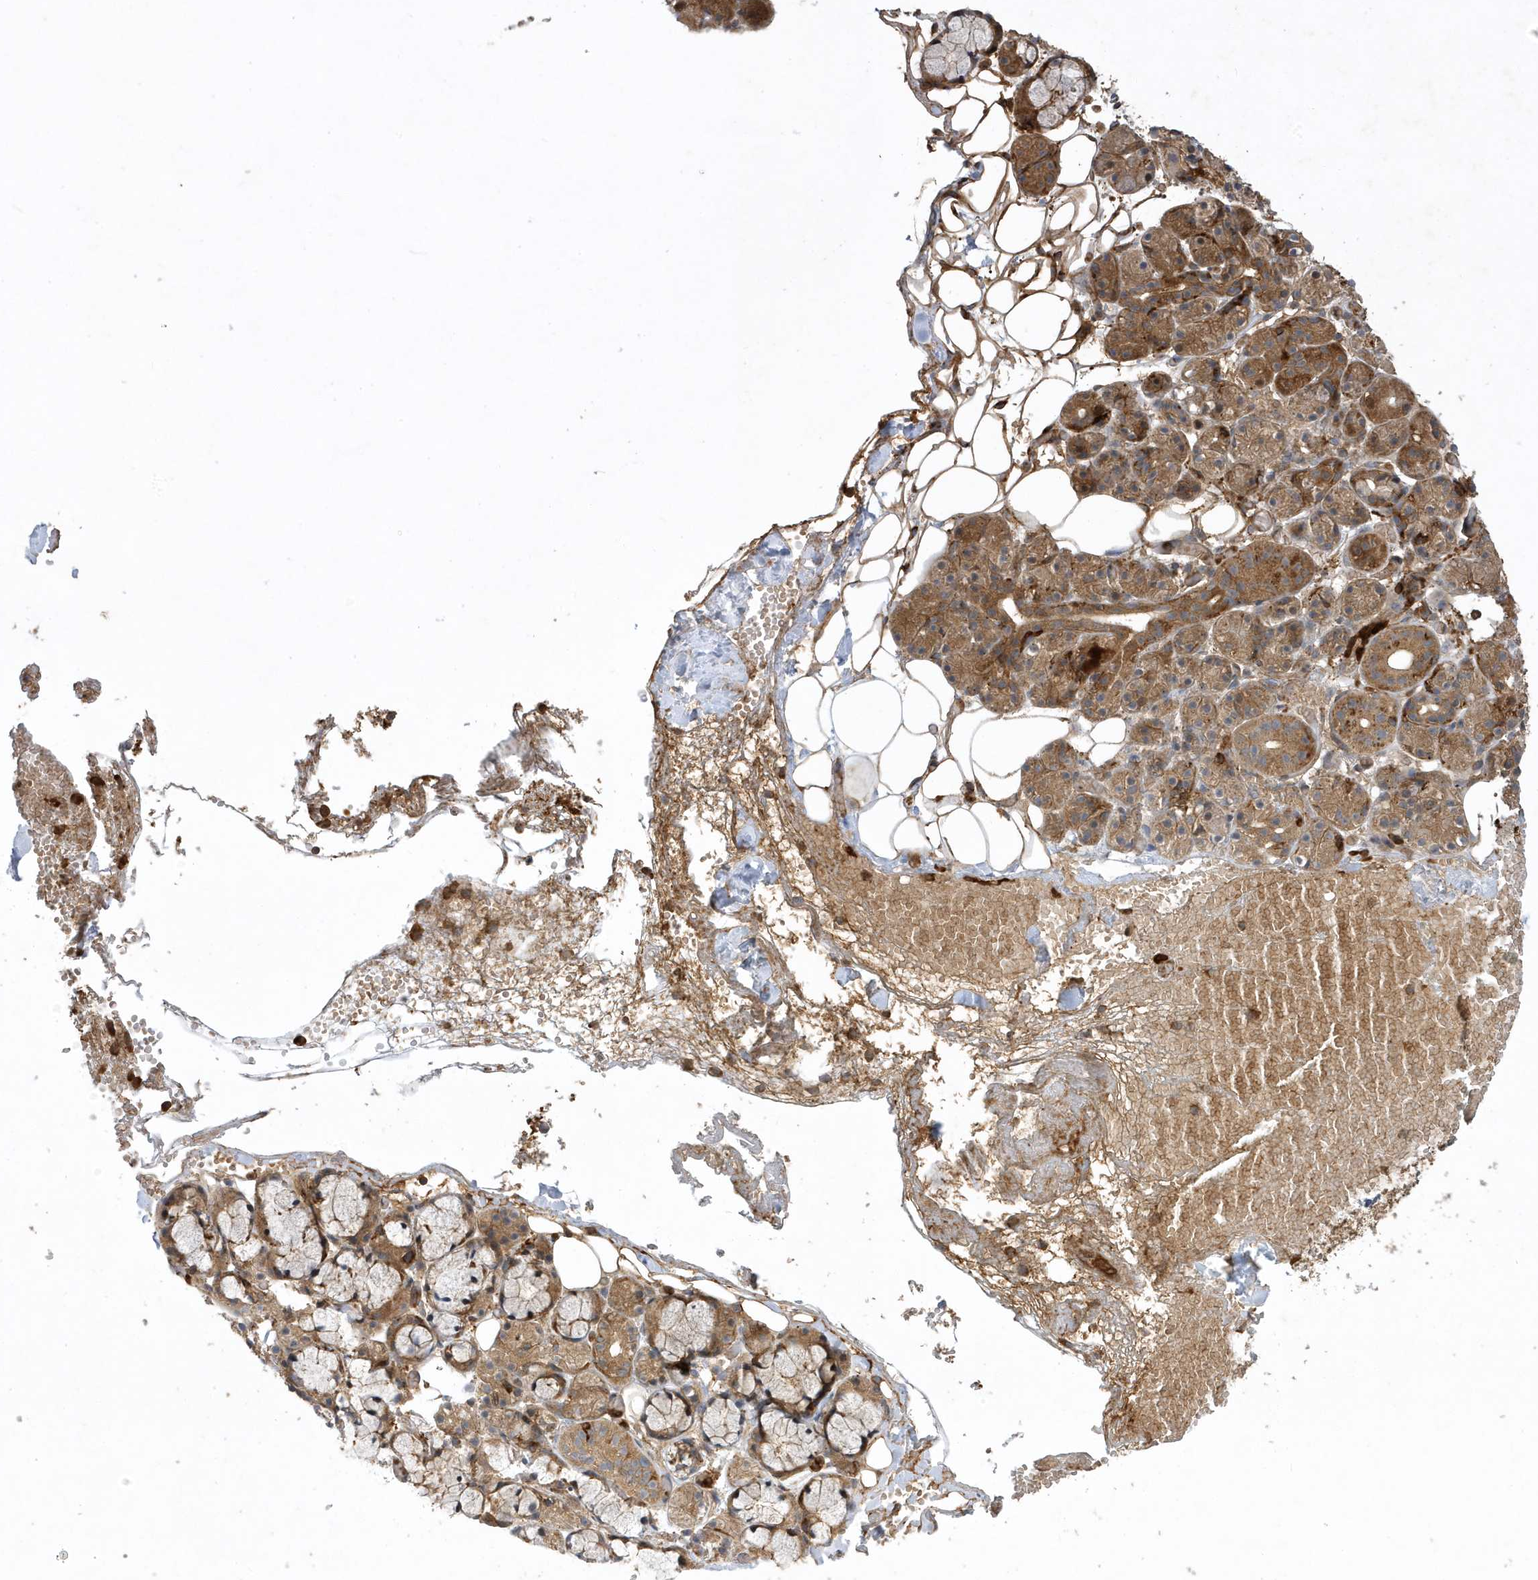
{"staining": {"intensity": "moderate", "quantity": ">75%", "location": "cytoplasmic/membranous"}, "tissue": "salivary gland", "cell_type": "Glandular cells", "image_type": "normal", "snomed": [{"axis": "morphology", "description": "Normal tissue, NOS"}, {"axis": "topography", "description": "Salivary gland"}], "caption": "Immunohistochemistry image of unremarkable salivary gland stained for a protein (brown), which displays medium levels of moderate cytoplasmic/membranous staining in approximately >75% of glandular cells.", "gene": "LAPTM4A", "patient": {"sex": "male", "age": 63}}